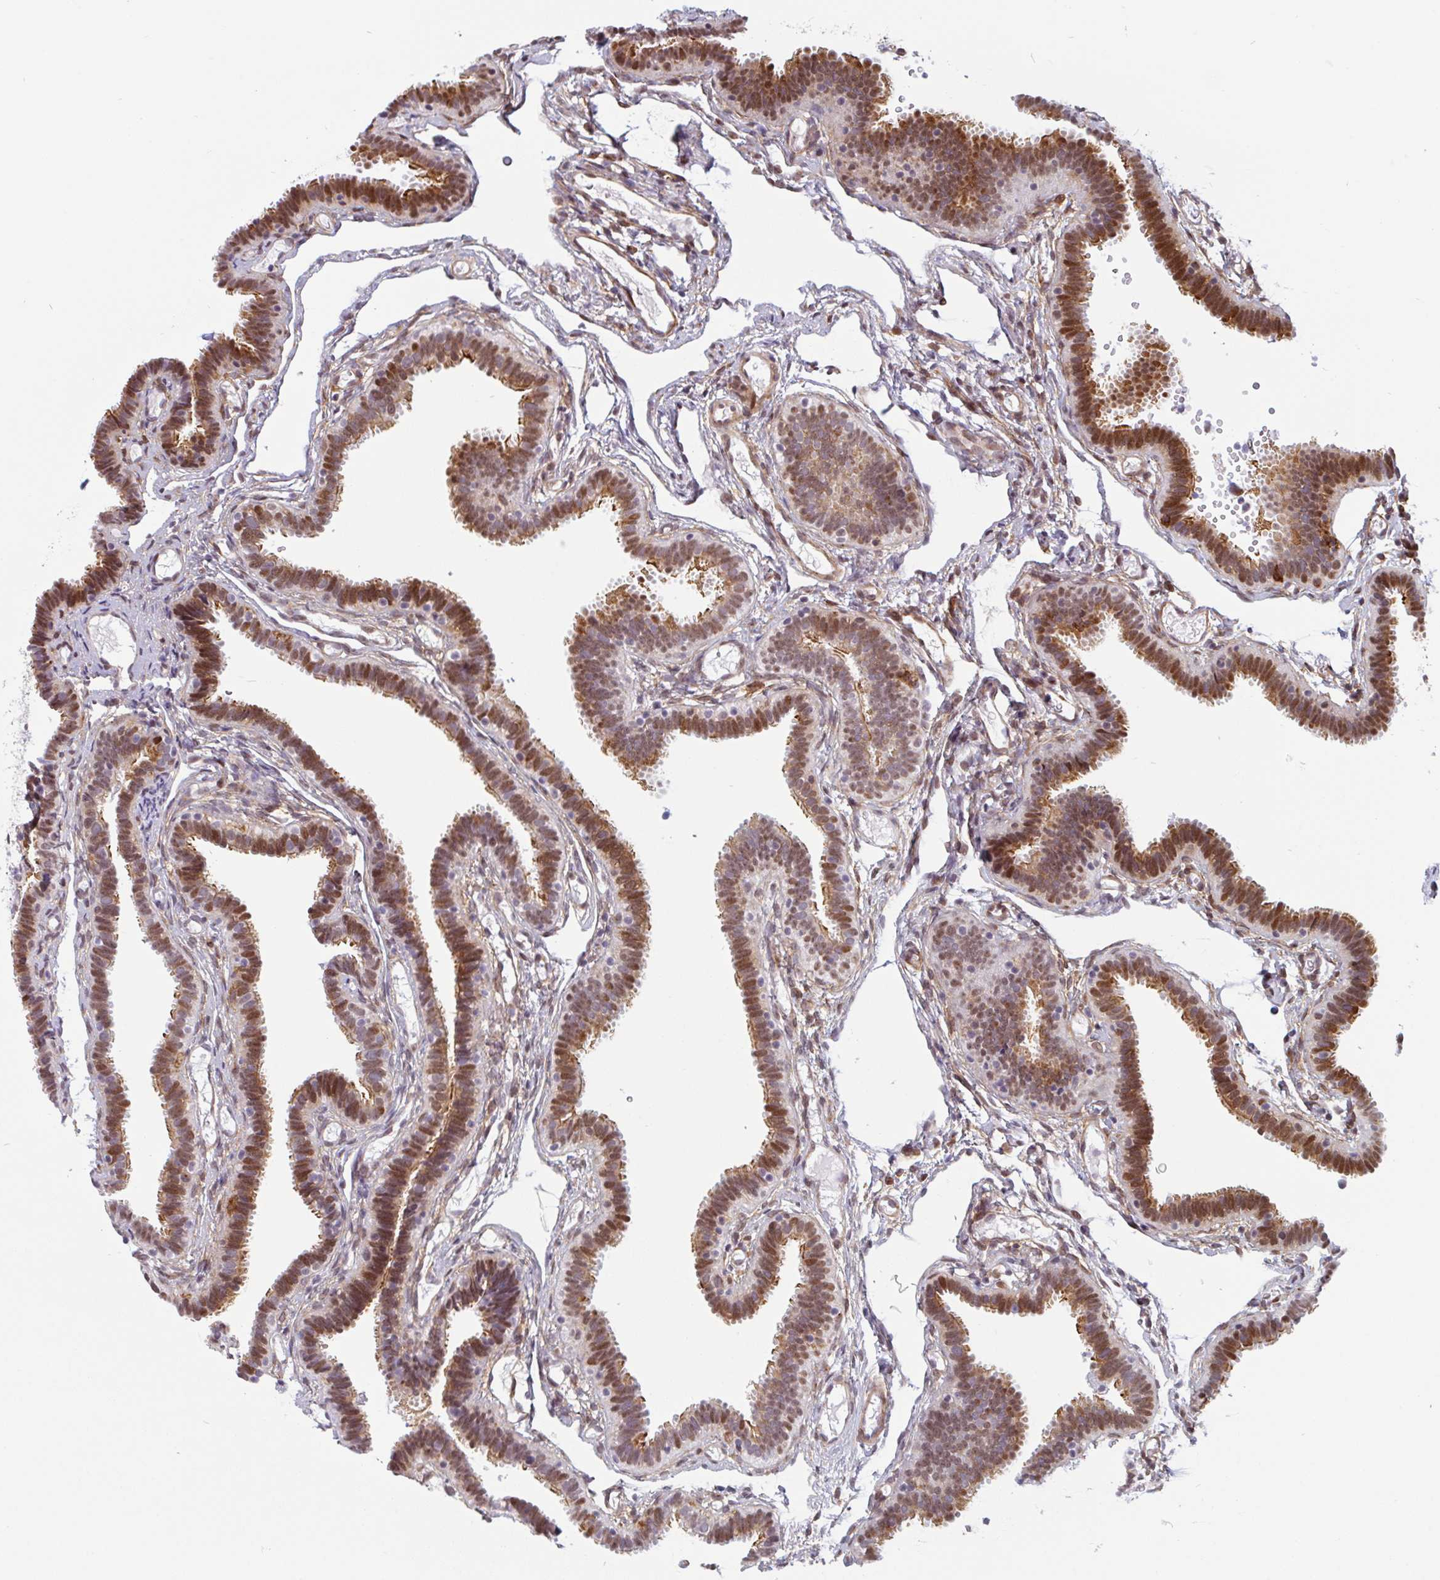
{"staining": {"intensity": "moderate", "quantity": "25%-75%", "location": "cytoplasmic/membranous,nuclear"}, "tissue": "fallopian tube", "cell_type": "Glandular cells", "image_type": "normal", "snomed": [{"axis": "morphology", "description": "Normal tissue, NOS"}, {"axis": "topography", "description": "Fallopian tube"}], "caption": "About 25%-75% of glandular cells in benign human fallopian tube display moderate cytoplasmic/membranous,nuclear protein staining as visualized by brown immunohistochemical staining.", "gene": "TMEM119", "patient": {"sex": "female", "age": 37}}